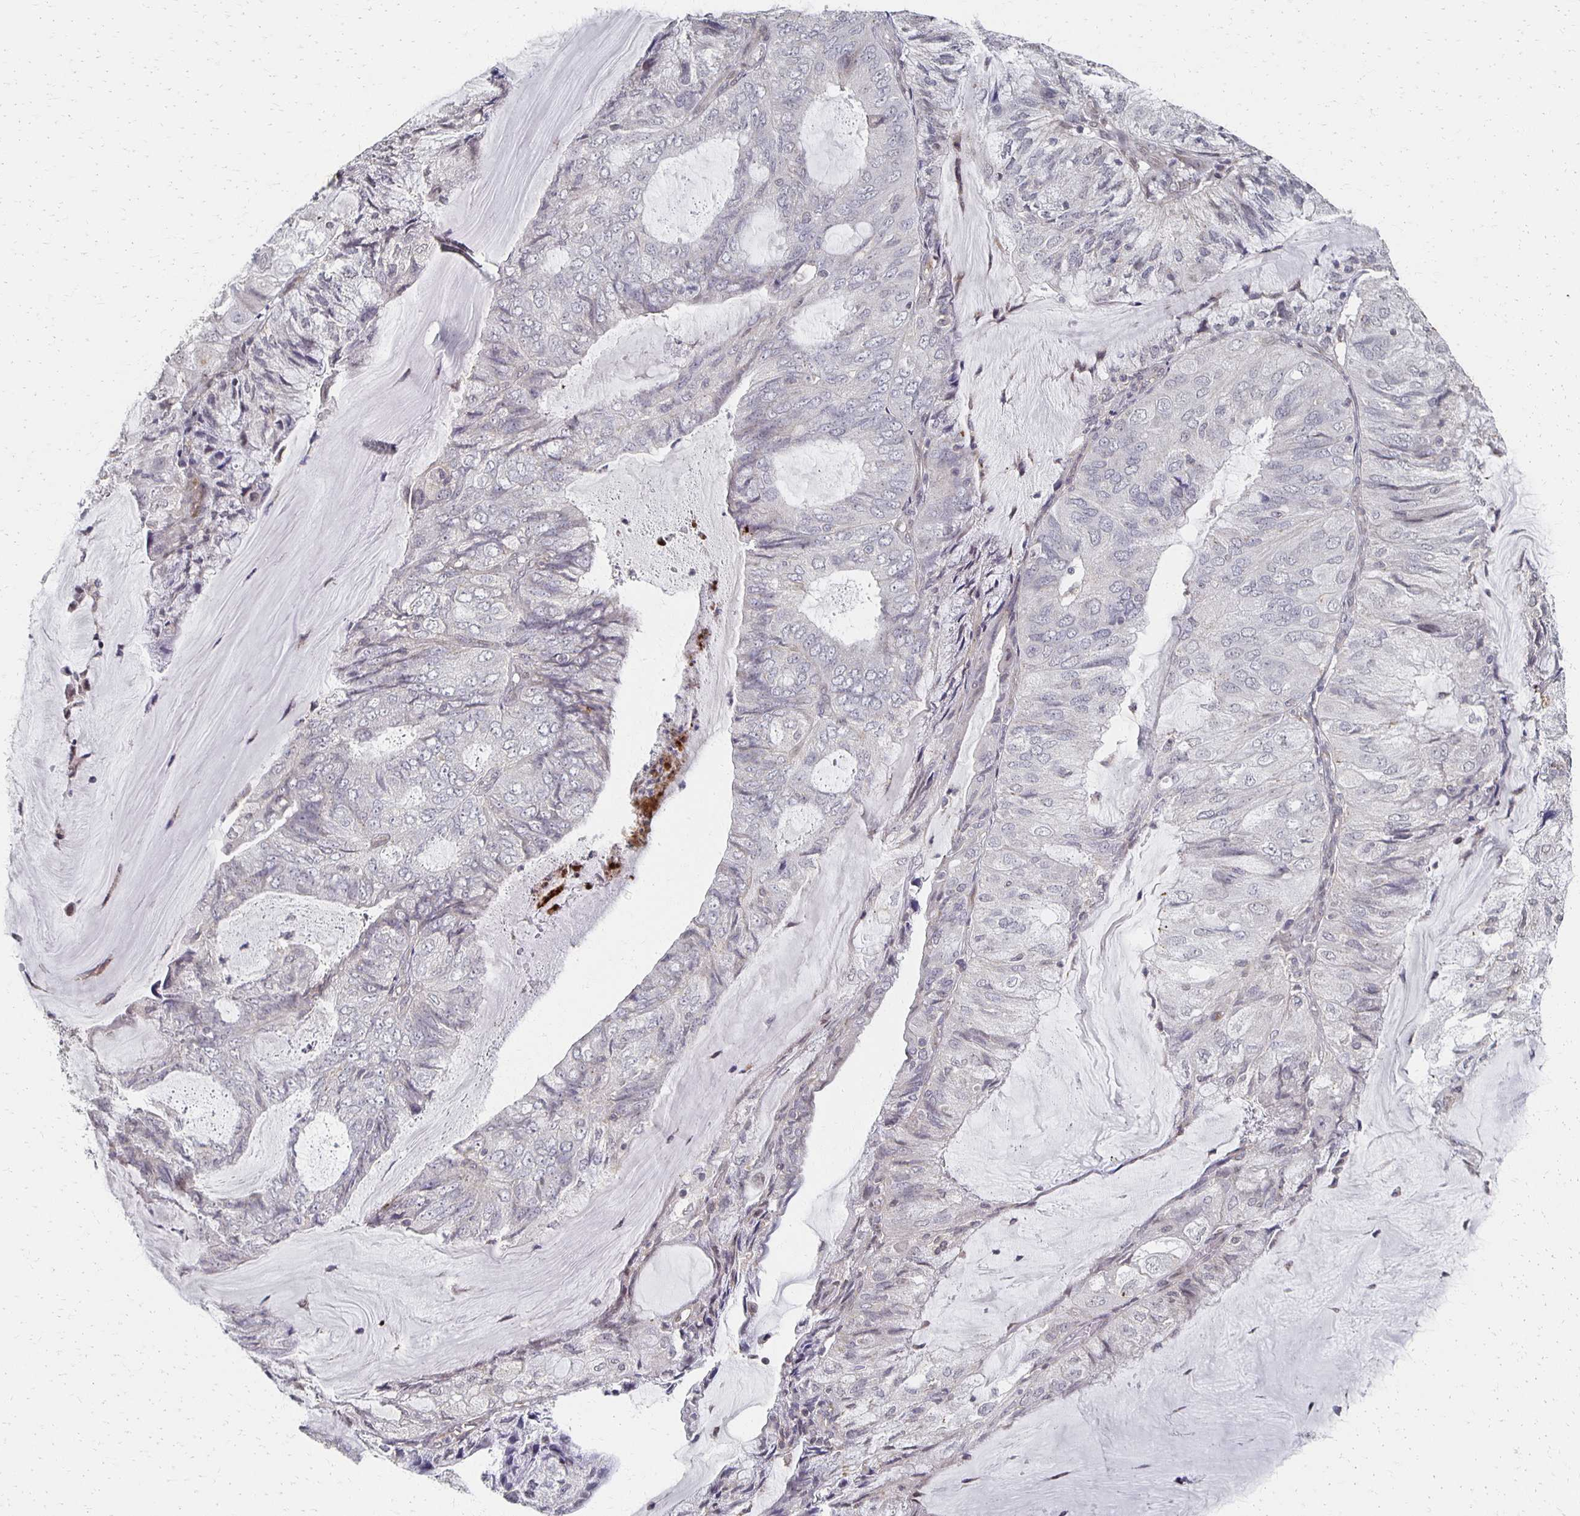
{"staining": {"intensity": "negative", "quantity": "none", "location": "none"}, "tissue": "endometrial cancer", "cell_type": "Tumor cells", "image_type": "cancer", "snomed": [{"axis": "morphology", "description": "Adenocarcinoma, NOS"}, {"axis": "topography", "description": "Endometrium"}], "caption": "Immunohistochemistry of human endometrial cancer (adenocarcinoma) demonstrates no staining in tumor cells.", "gene": "DAB1", "patient": {"sex": "female", "age": 81}}